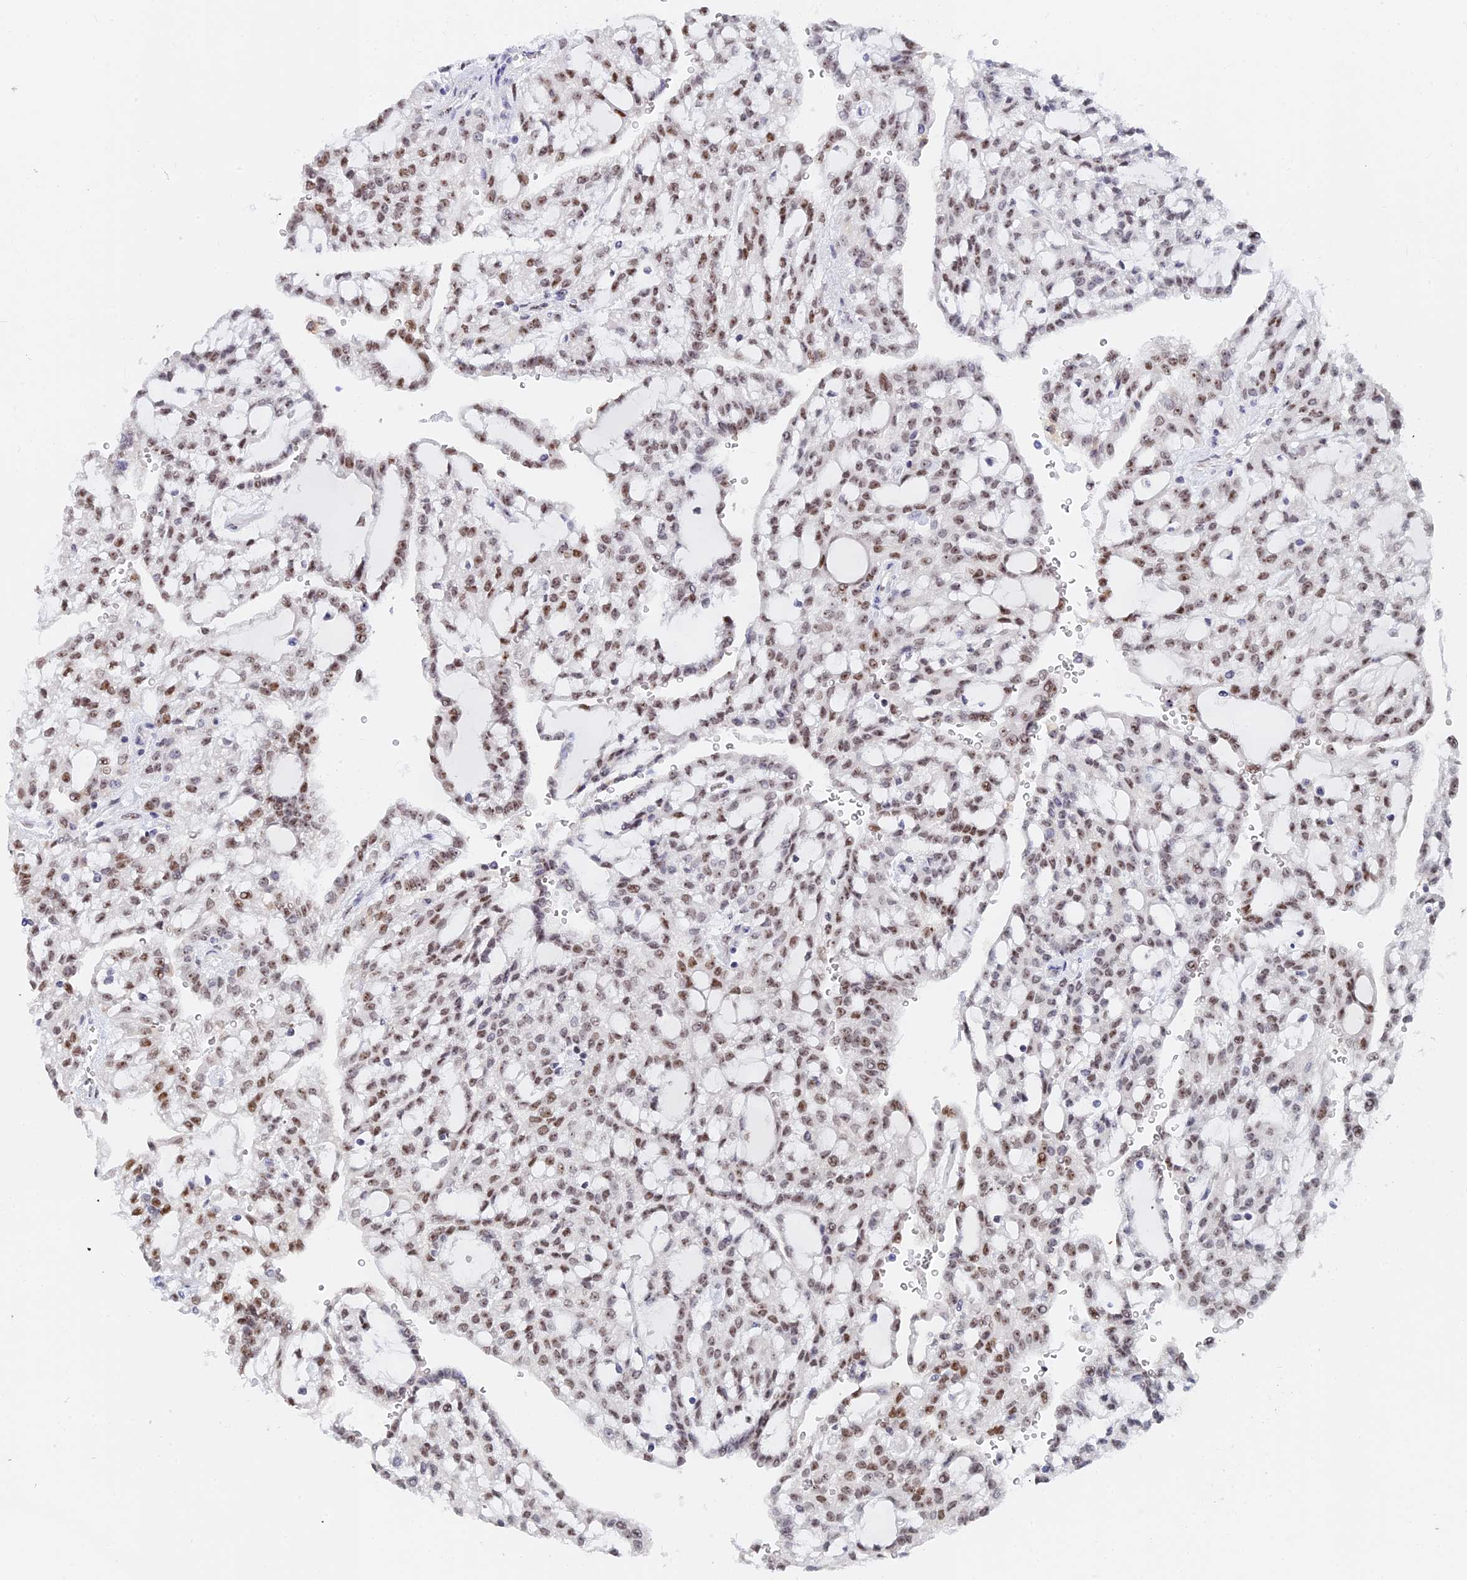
{"staining": {"intensity": "moderate", "quantity": ">75%", "location": "nuclear"}, "tissue": "renal cancer", "cell_type": "Tumor cells", "image_type": "cancer", "snomed": [{"axis": "morphology", "description": "Adenocarcinoma, NOS"}, {"axis": "topography", "description": "Kidney"}], "caption": "This histopathology image exhibits renal adenocarcinoma stained with IHC to label a protein in brown. The nuclear of tumor cells show moderate positivity for the protein. Nuclei are counter-stained blue.", "gene": "RSL1D1", "patient": {"sex": "male", "age": 63}}